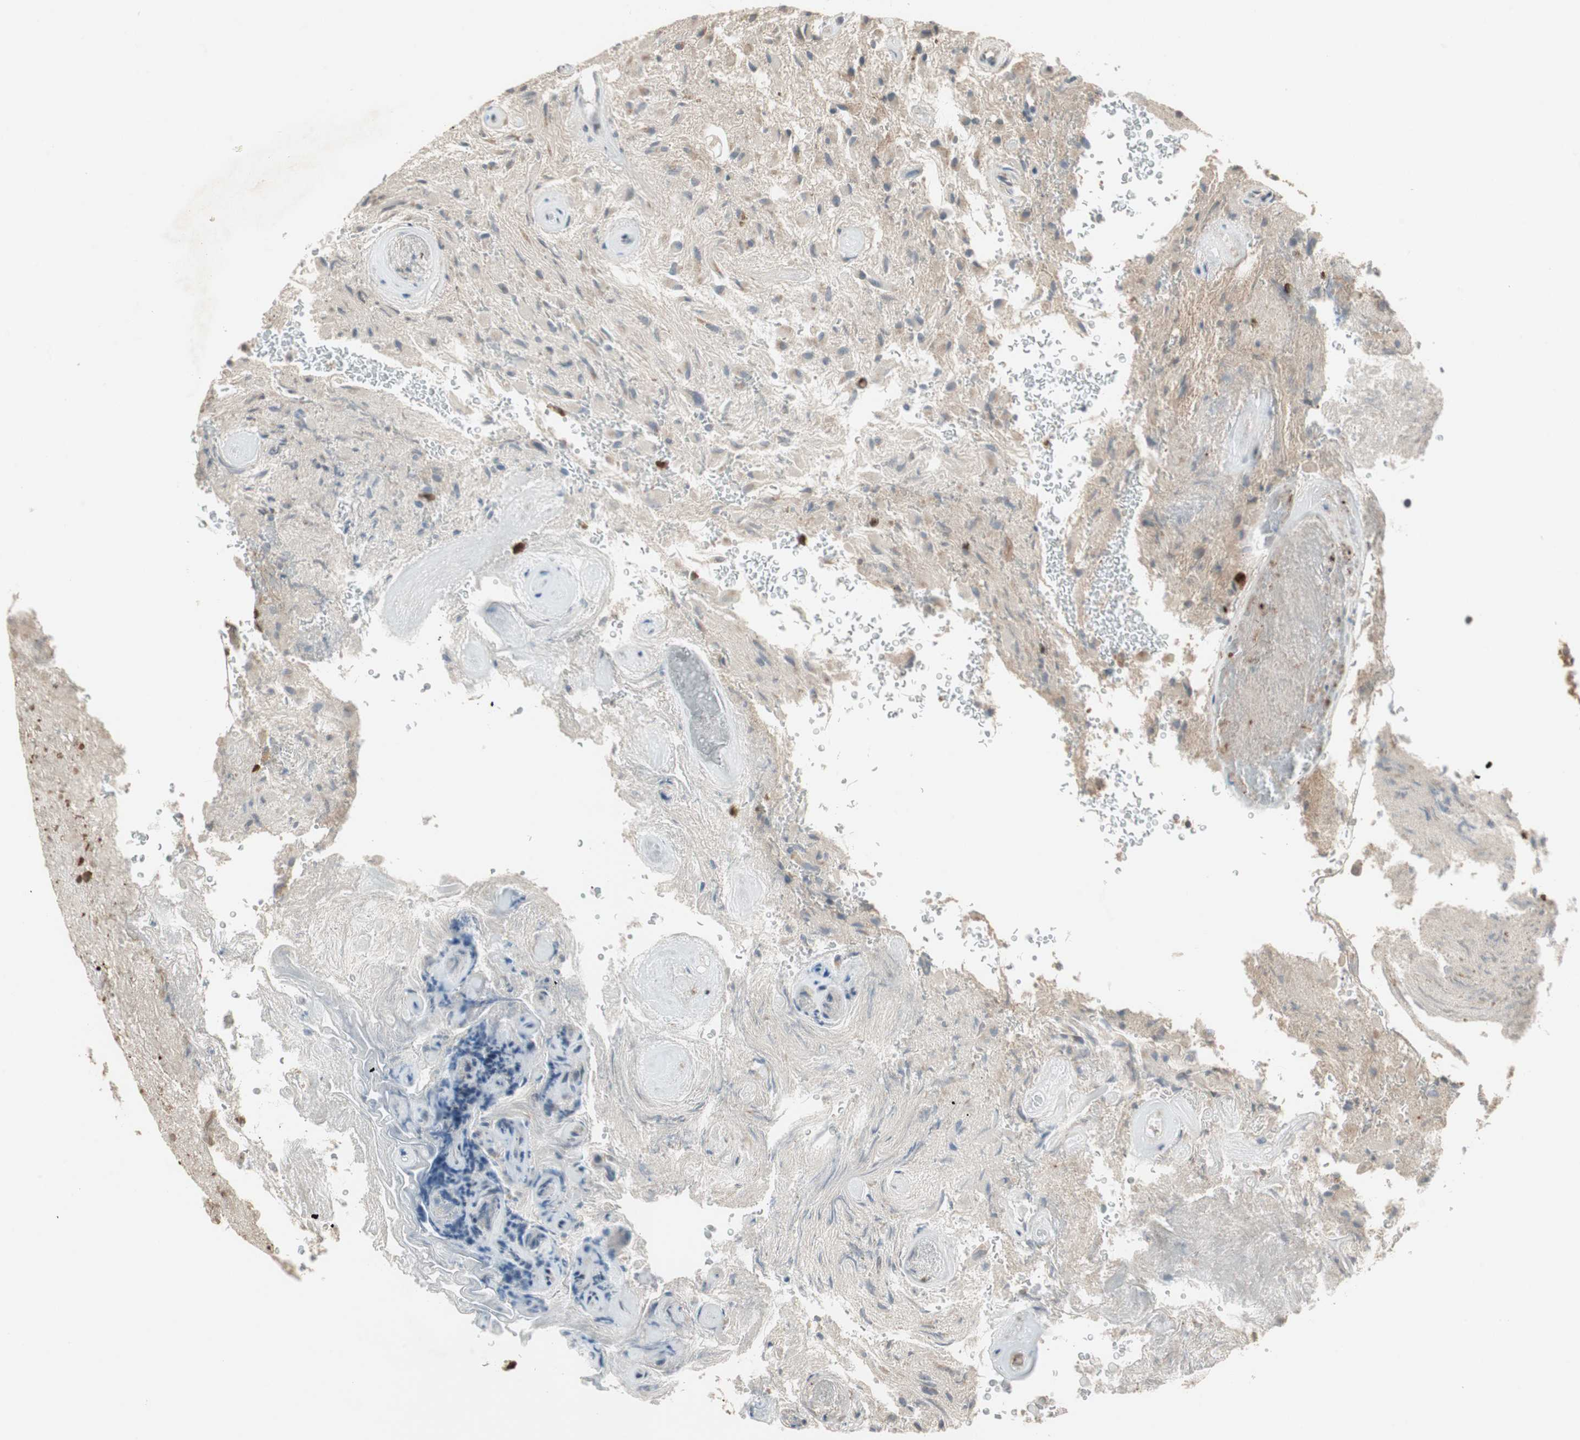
{"staining": {"intensity": "weak", "quantity": "25%-75%", "location": "cytoplasmic/membranous"}, "tissue": "glioma", "cell_type": "Tumor cells", "image_type": "cancer", "snomed": [{"axis": "morphology", "description": "Glioma, malignant, High grade"}, {"axis": "topography", "description": "Brain"}], "caption": "High-power microscopy captured an immunohistochemistry image of glioma, revealing weak cytoplasmic/membranous expression in approximately 25%-75% of tumor cells.", "gene": "SNX4", "patient": {"sex": "male", "age": 71}}